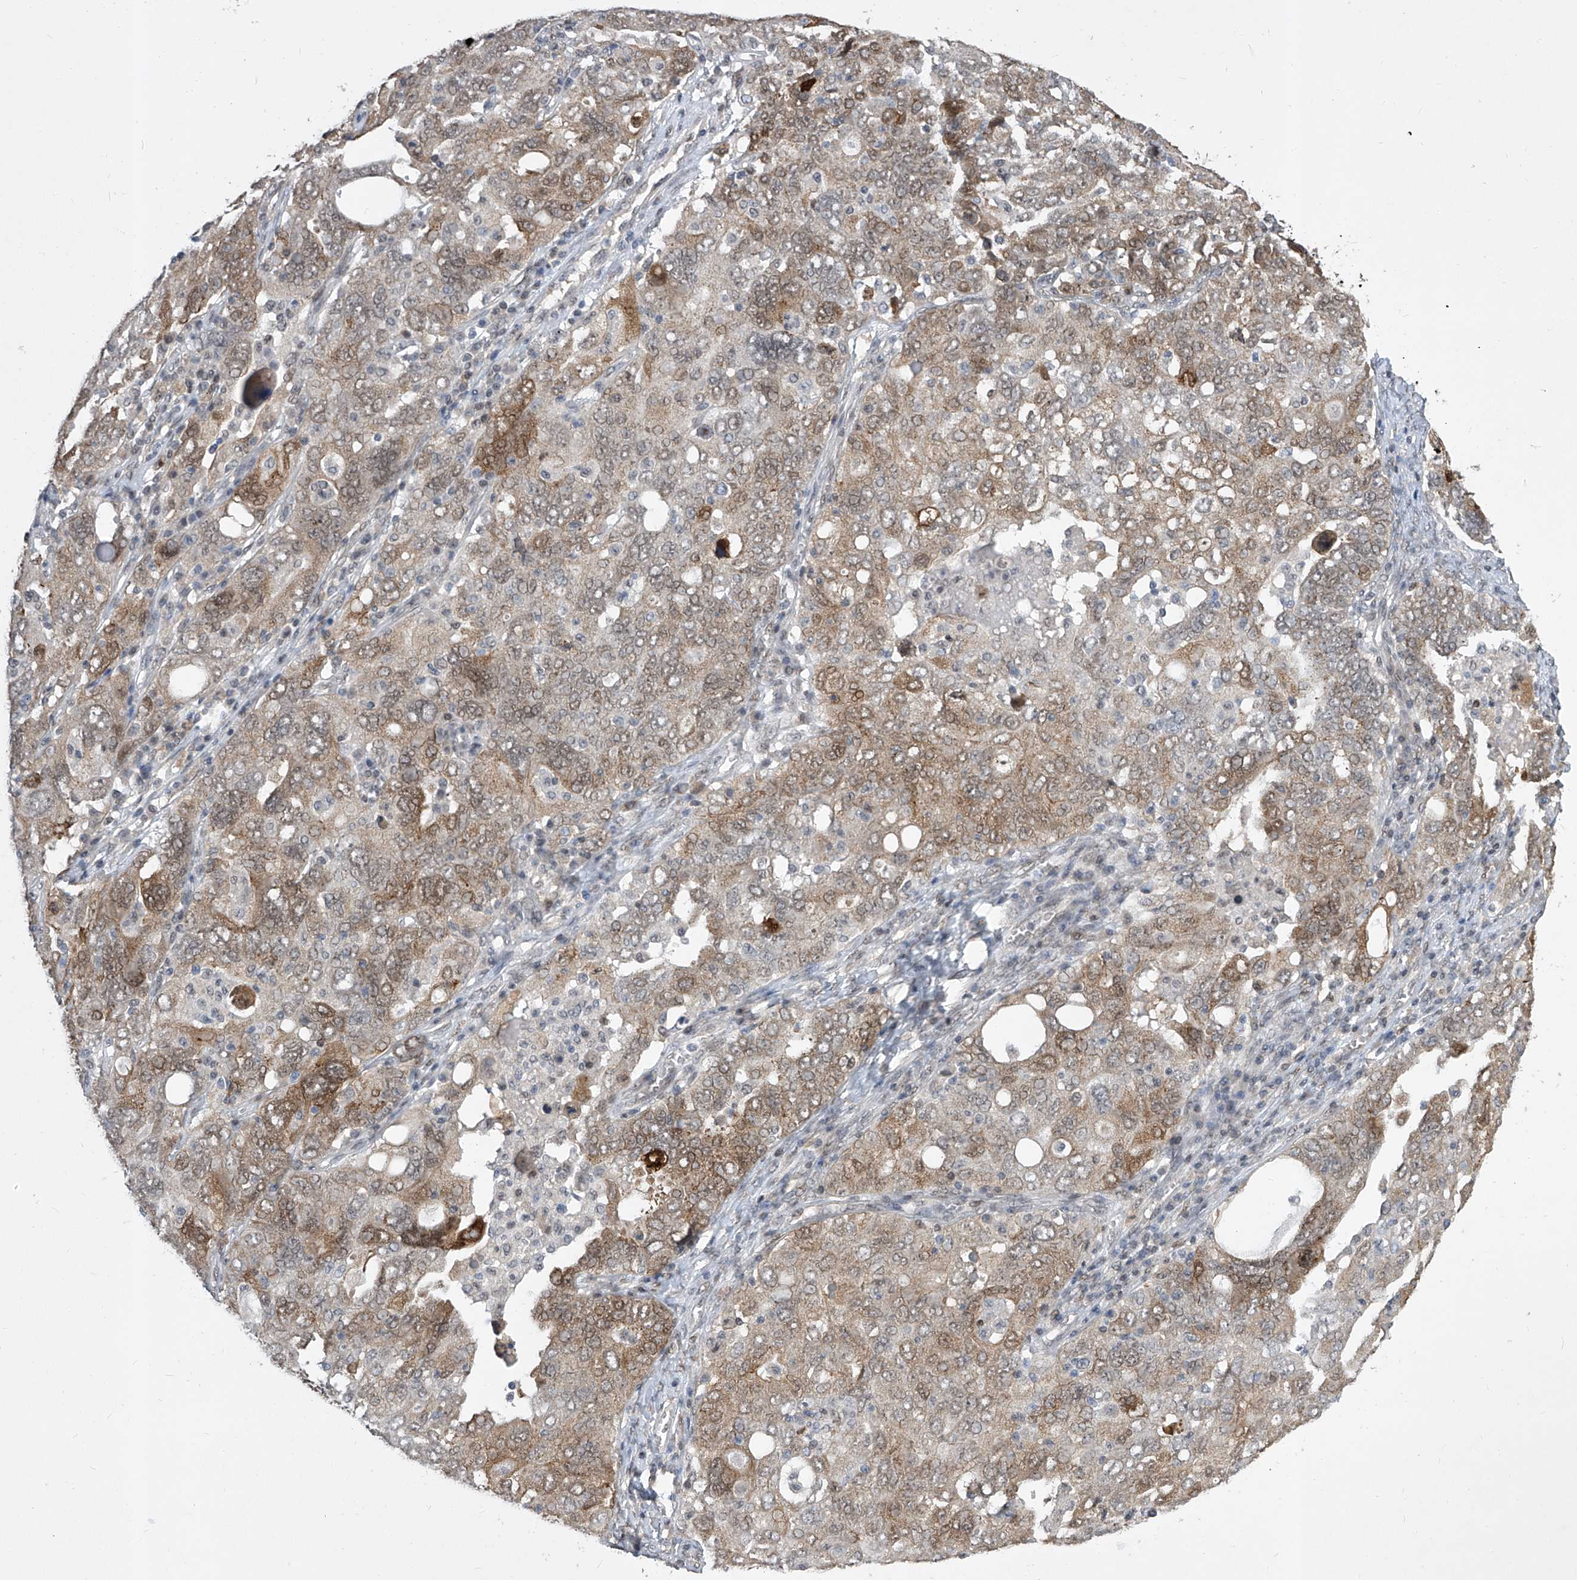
{"staining": {"intensity": "moderate", "quantity": ">75%", "location": "cytoplasmic/membranous"}, "tissue": "ovarian cancer", "cell_type": "Tumor cells", "image_type": "cancer", "snomed": [{"axis": "morphology", "description": "Carcinoma, endometroid"}, {"axis": "topography", "description": "Ovary"}], "caption": "The histopathology image shows a brown stain indicating the presence of a protein in the cytoplasmic/membranous of tumor cells in ovarian endometroid carcinoma.", "gene": "CETN2", "patient": {"sex": "female", "age": 62}}